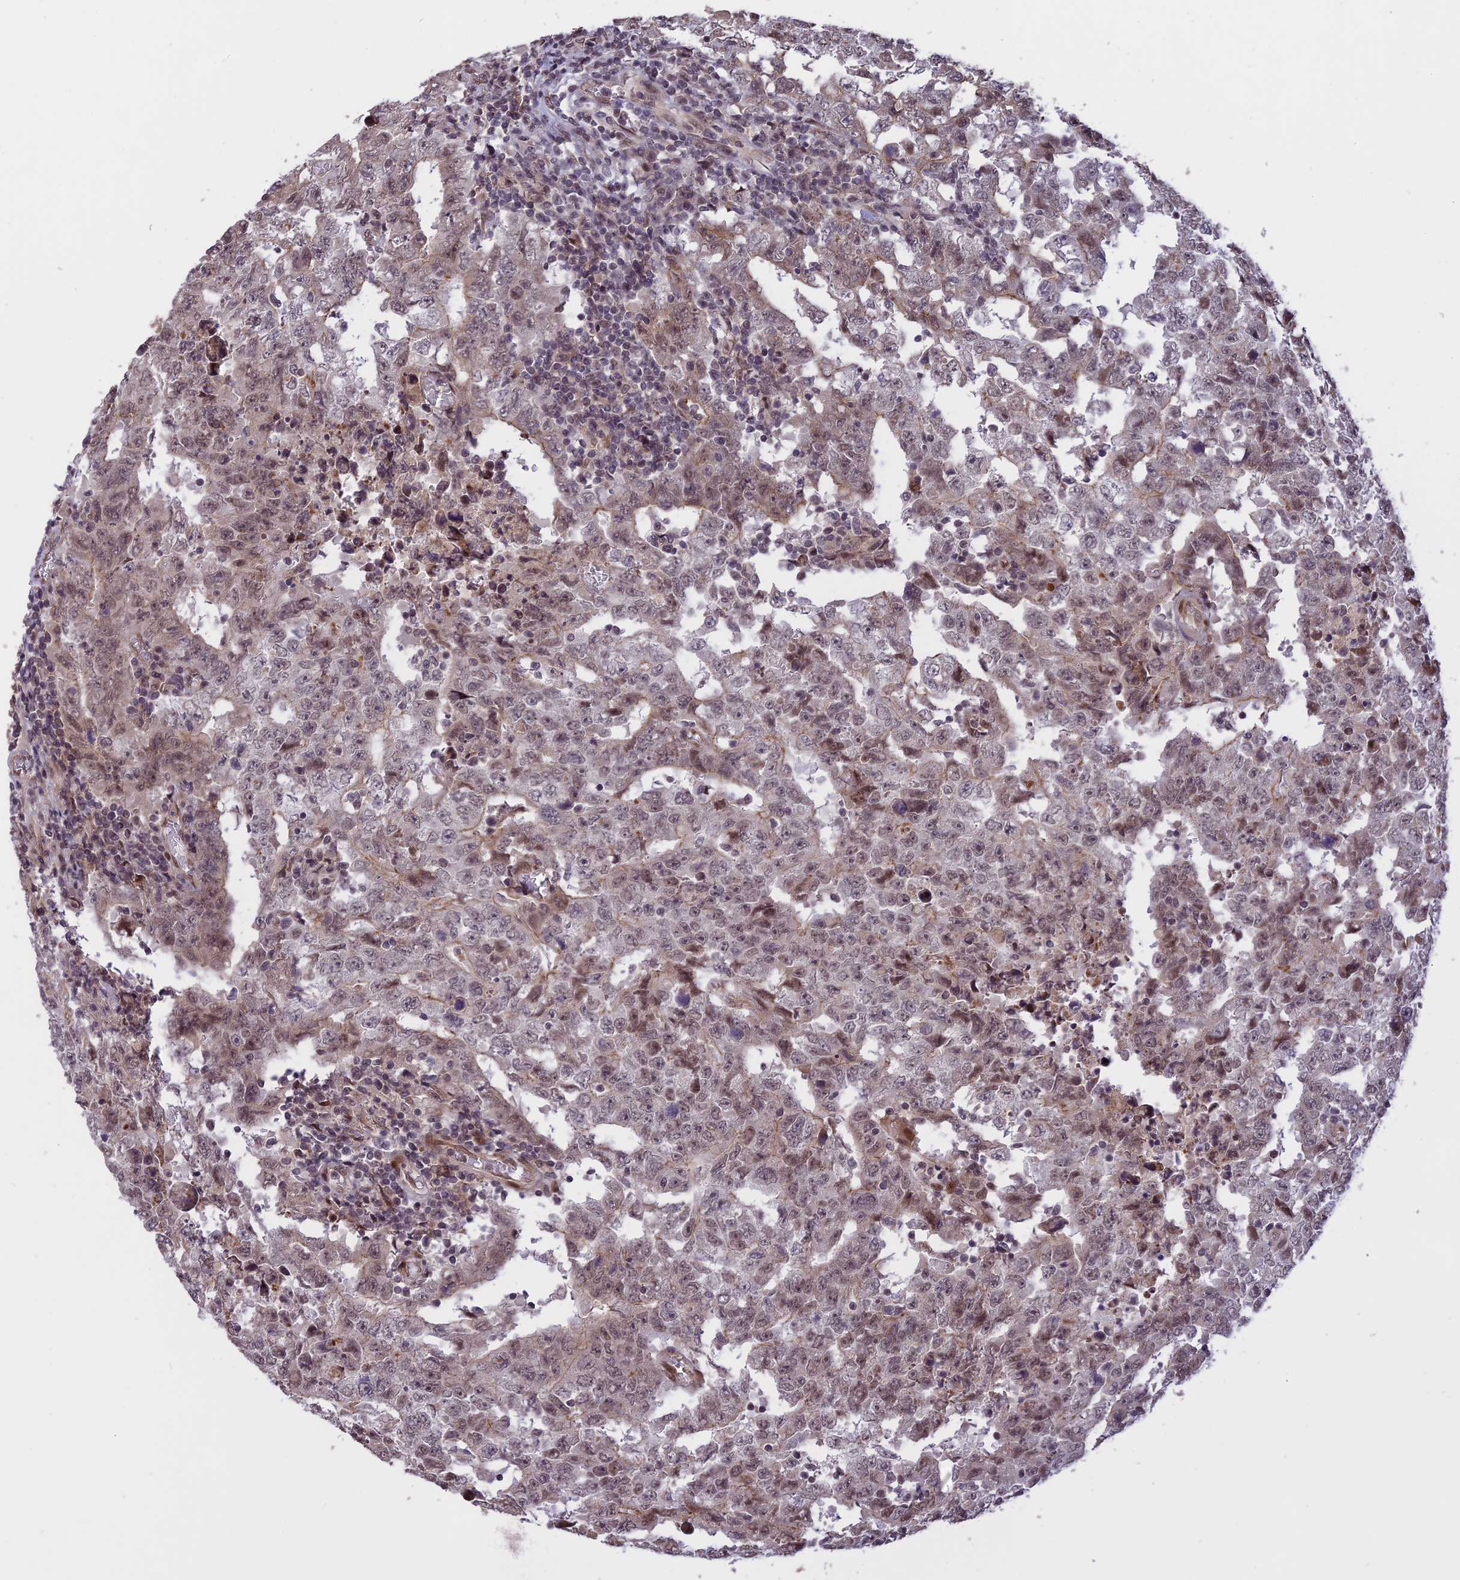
{"staining": {"intensity": "weak", "quantity": "<25%", "location": "nuclear"}, "tissue": "testis cancer", "cell_type": "Tumor cells", "image_type": "cancer", "snomed": [{"axis": "morphology", "description": "Carcinoma, Embryonal, NOS"}, {"axis": "topography", "description": "Testis"}], "caption": "Photomicrograph shows no significant protein staining in tumor cells of testis cancer (embryonal carcinoma). (Stains: DAB immunohistochemistry with hematoxylin counter stain, Microscopy: brightfield microscopy at high magnification).", "gene": "PRELID2", "patient": {"sex": "male", "age": 26}}